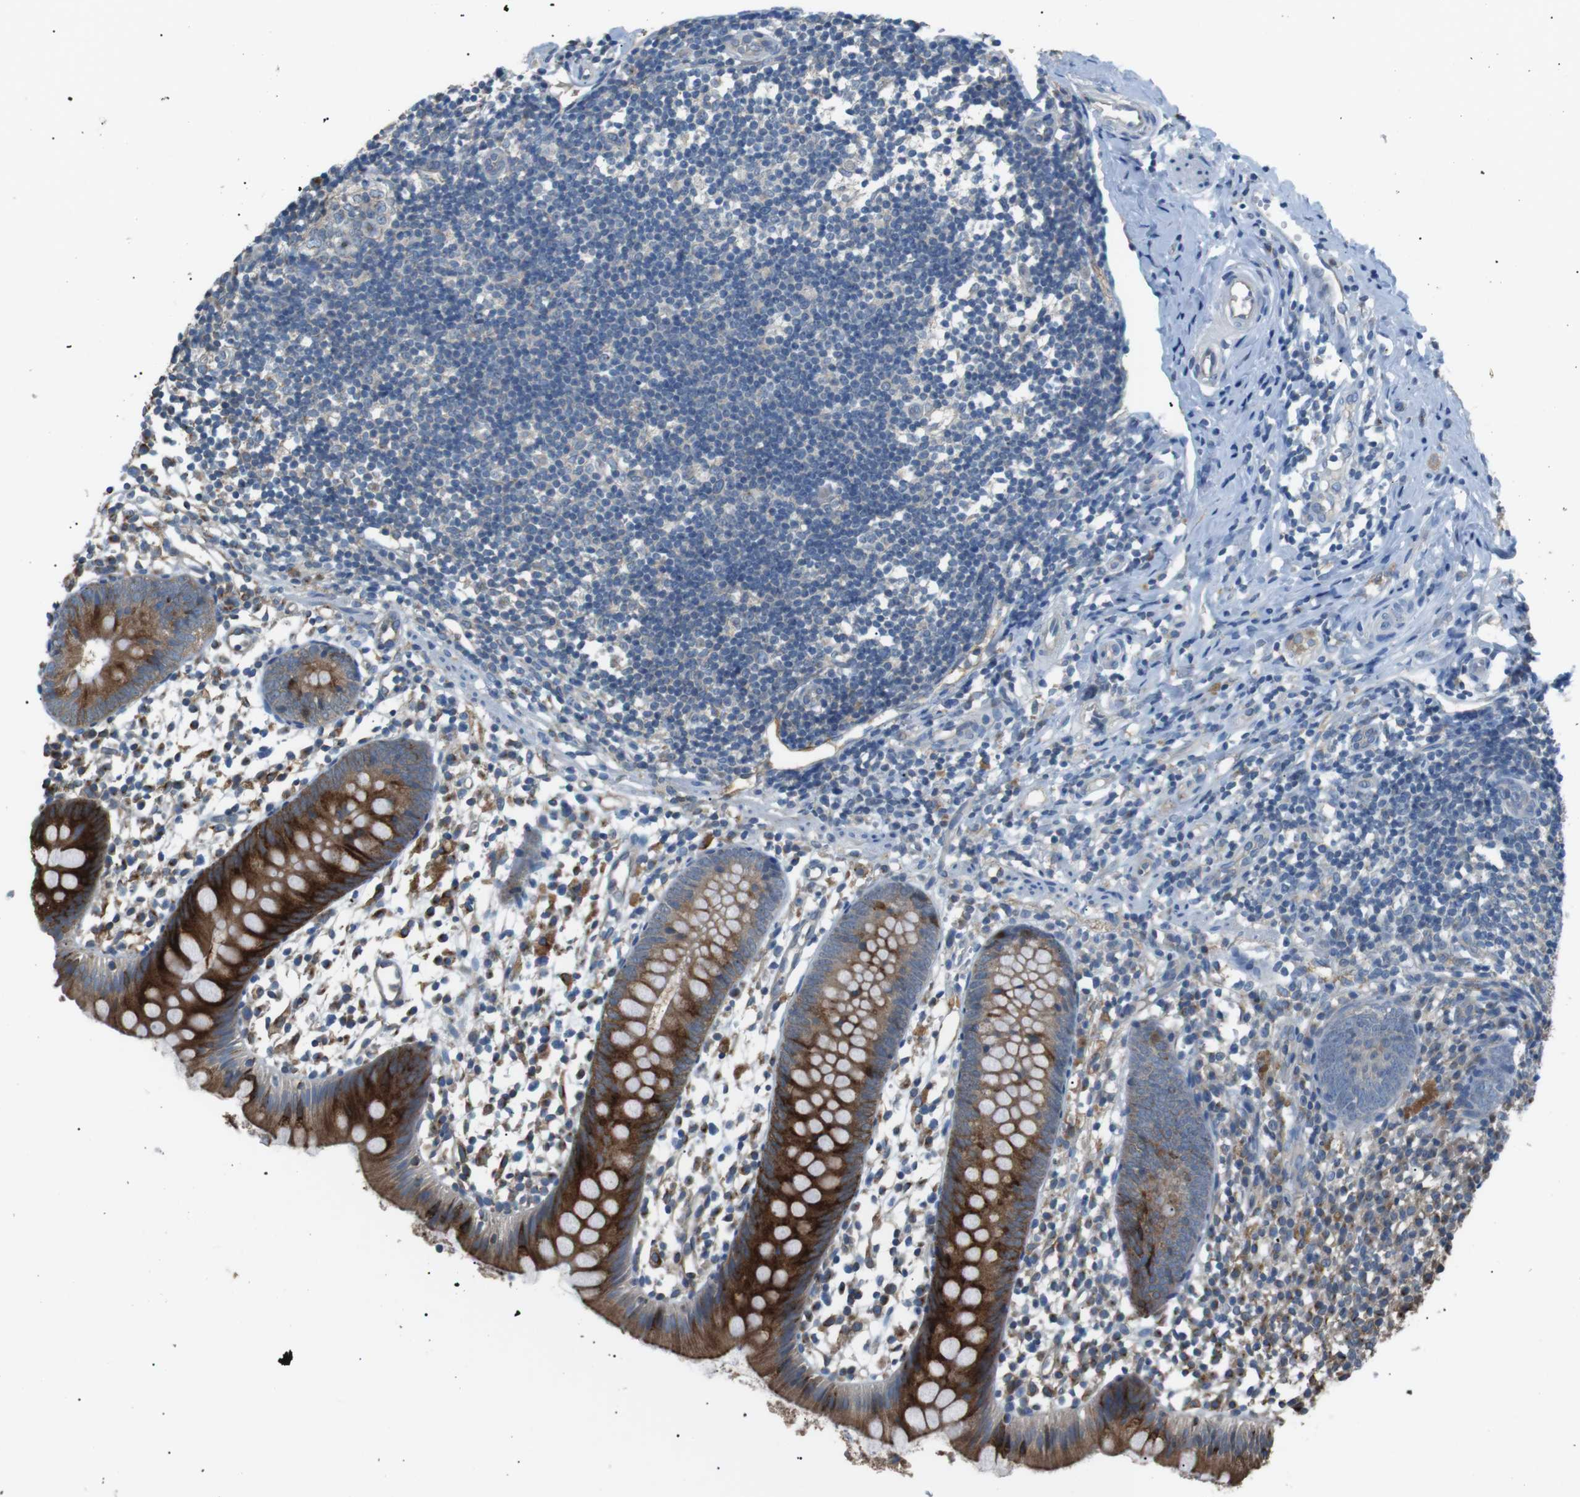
{"staining": {"intensity": "strong", "quantity": "25%-75%", "location": "cytoplasmic/membranous"}, "tissue": "appendix", "cell_type": "Glandular cells", "image_type": "normal", "snomed": [{"axis": "morphology", "description": "Normal tissue, NOS"}, {"axis": "topography", "description": "Appendix"}], "caption": "High-magnification brightfield microscopy of normal appendix stained with DAB (brown) and counterstained with hematoxylin (blue). glandular cells exhibit strong cytoplasmic/membranous expression is present in about25%-75% of cells.", "gene": "CDH26", "patient": {"sex": "female", "age": 20}}